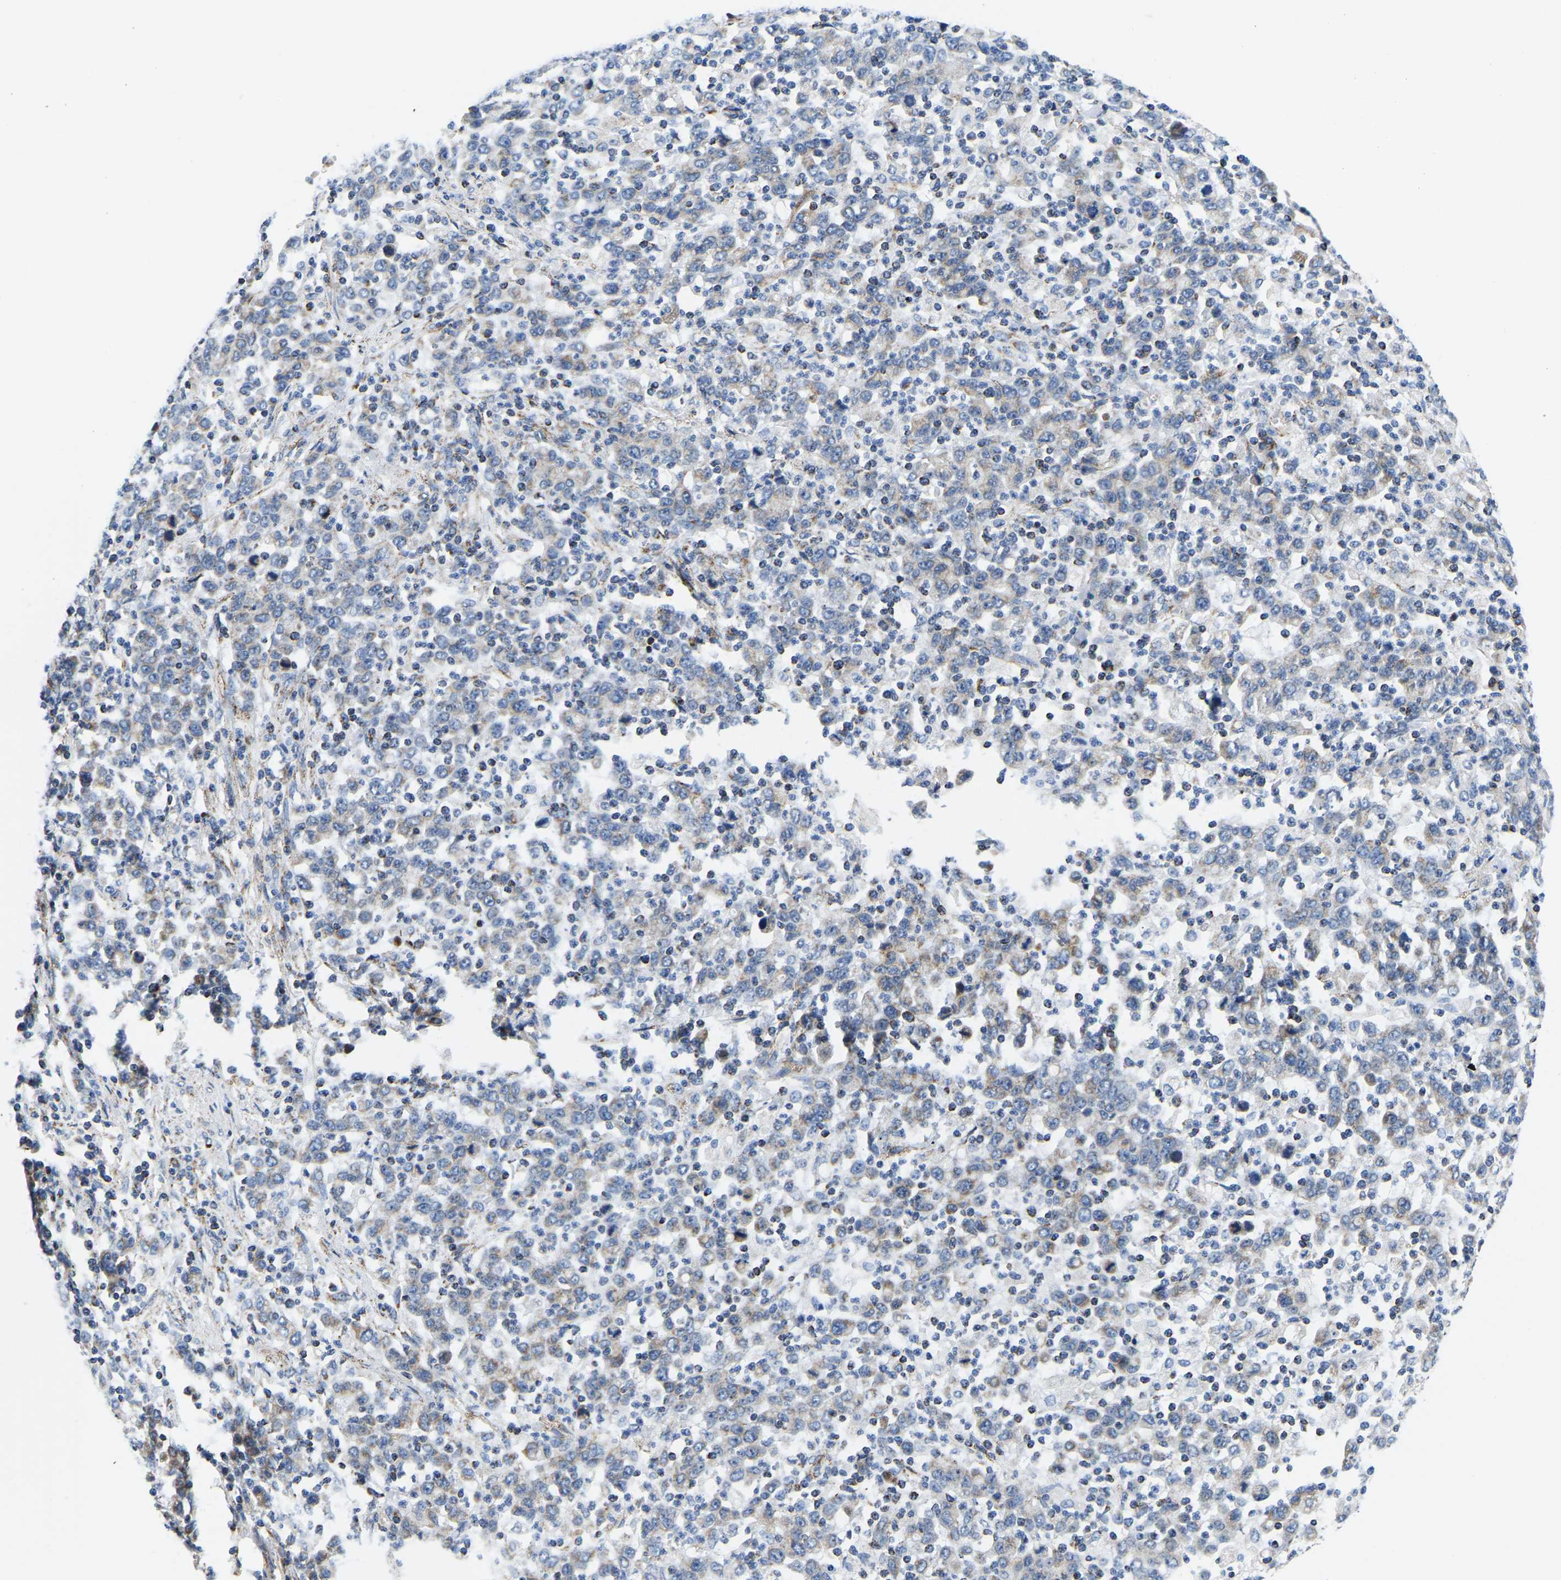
{"staining": {"intensity": "negative", "quantity": "none", "location": "none"}, "tissue": "stomach cancer", "cell_type": "Tumor cells", "image_type": "cancer", "snomed": [{"axis": "morphology", "description": "Adenocarcinoma, NOS"}, {"axis": "topography", "description": "Stomach, upper"}], "caption": "Immunohistochemistry (IHC) of human adenocarcinoma (stomach) demonstrates no positivity in tumor cells.", "gene": "SFXN1", "patient": {"sex": "male", "age": 69}}